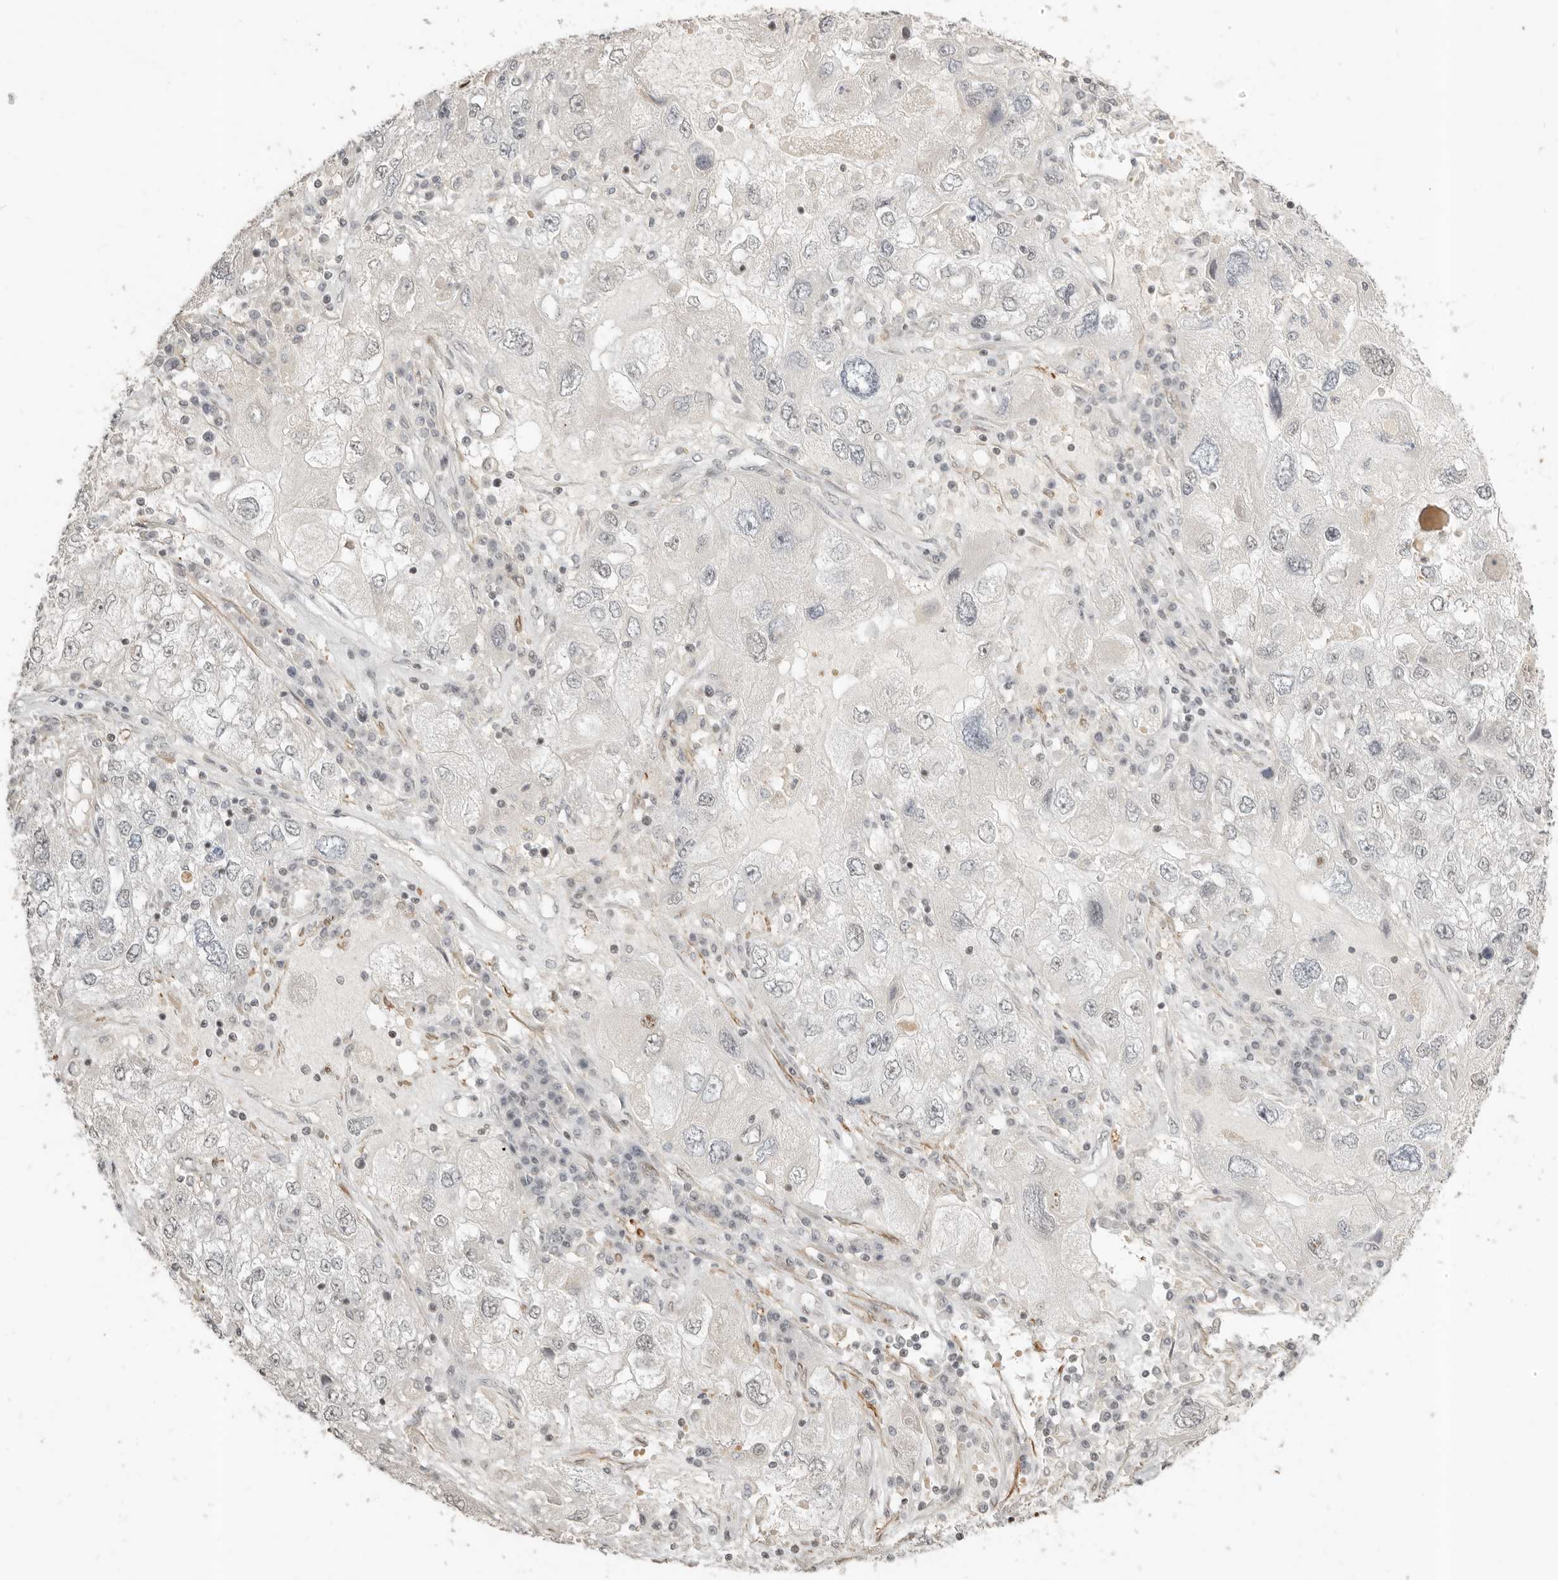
{"staining": {"intensity": "negative", "quantity": "none", "location": "none"}, "tissue": "endometrial cancer", "cell_type": "Tumor cells", "image_type": "cancer", "snomed": [{"axis": "morphology", "description": "Adenocarcinoma, NOS"}, {"axis": "topography", "description": "Endometrium"}], "caption": "High power microscopy micrograph of an immunohistochemistry (IHC) histopathology image of endometrial cancer (adenocarcinoma), revealing no significant positivity in tumor cells.", "gene": "GABPA", "patient": {"sex": "female", "age": 49}}